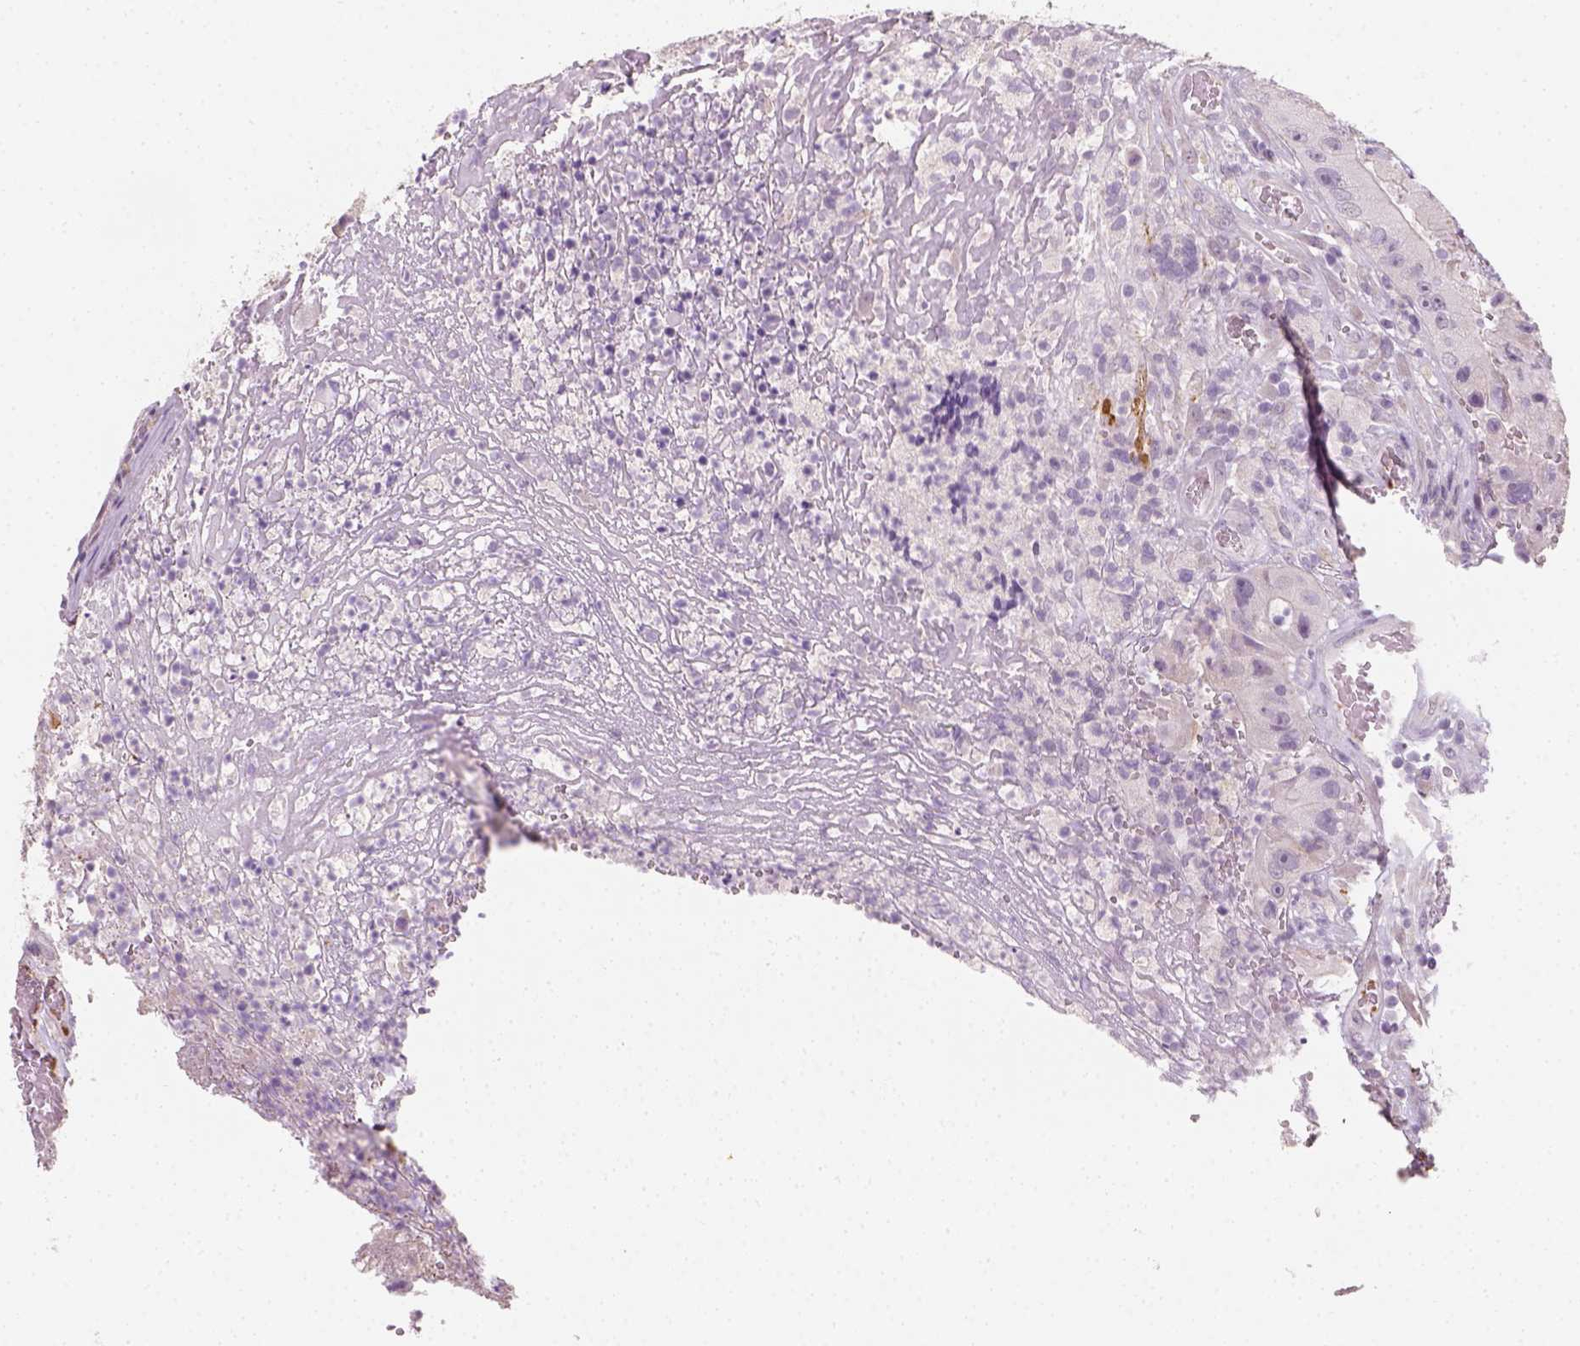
{"staining": {"intensity": "negative", "quantity": "none", "location": "none"}, "tissue": "colorectal cancer", "cell_type": "Tumor cells", "image_type": "cancer", "snomed": [{"axis": "morphology", "description": "Adenocarcinoma, NOS"}, {"axis": "topography", "description": "Colon"}], "caption": "Image shows no protein positivity in tumor cells of adenocarcinoma (colorectal) tissue.", "gene": "FAM163B", "patient": {"sex": "female", "age": 86}}